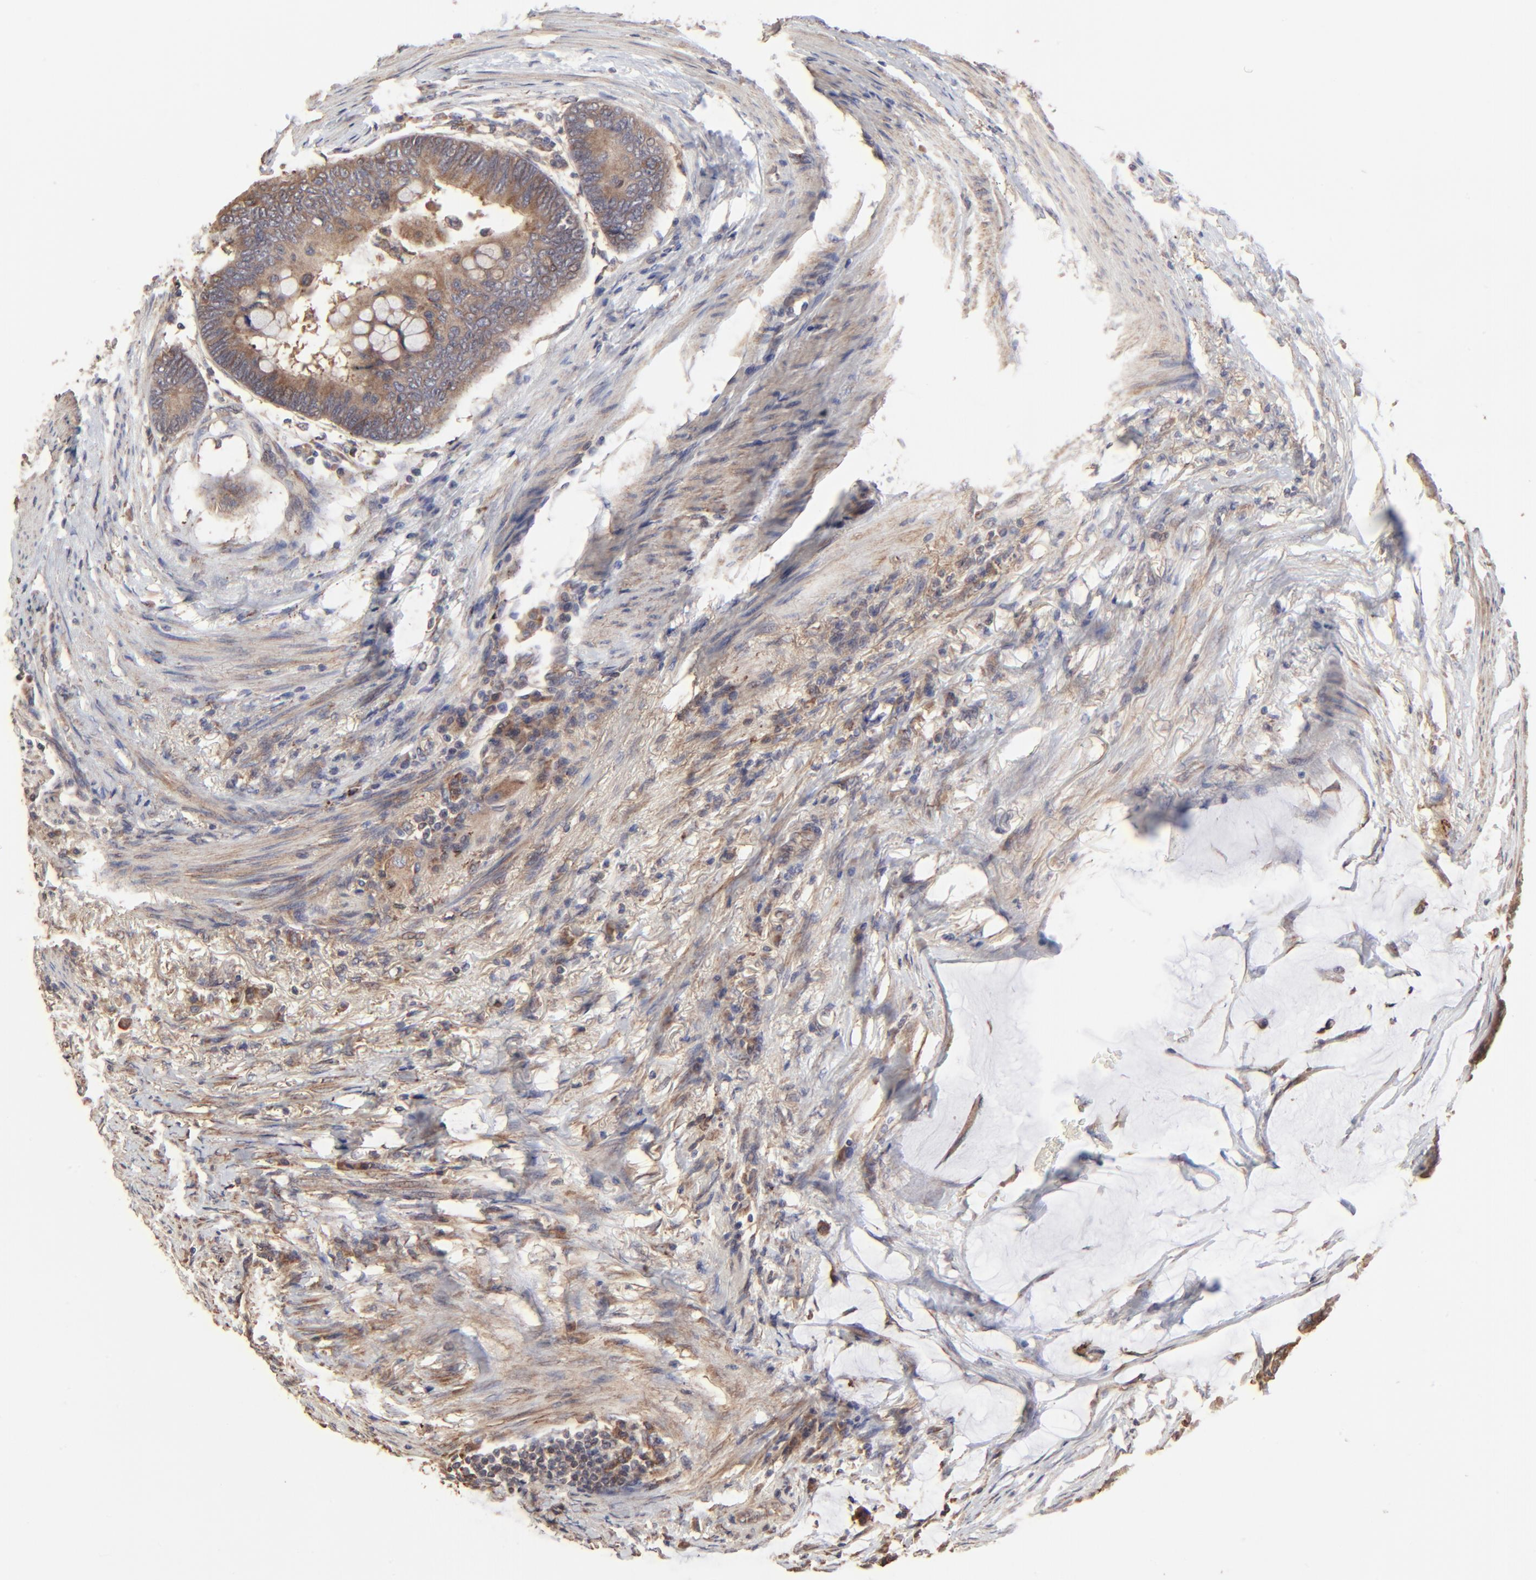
{"staining": {"intensity": "strong", "quantity": ">75%", "location": "cytoplasmic/membranous"}, "tissue": "colorectal cancer", "cell_type": "Tumor cells", "image_type": "cancer", "snomed": [{"axis": "morphology", "description": "Normal tissue, NOS"}, {"axis": "morphology", "description": "Adenocarcinoma, NOS"}, {"axis": "topography", "description": "Rectum"}, {"axis": "topography", "description": "Peripheral nerve tissue"}], "caption": "Immunohistochemistry (IHC) micrograph of human adenocarcinoma (colorectal) stained for a protein (brown), which exhibits high levels of strong cytoplasmic/membranous positivity in about >75% of tumor cells.", "gene": "ELP2", "patient": {"sex": "male", "age": 92}}